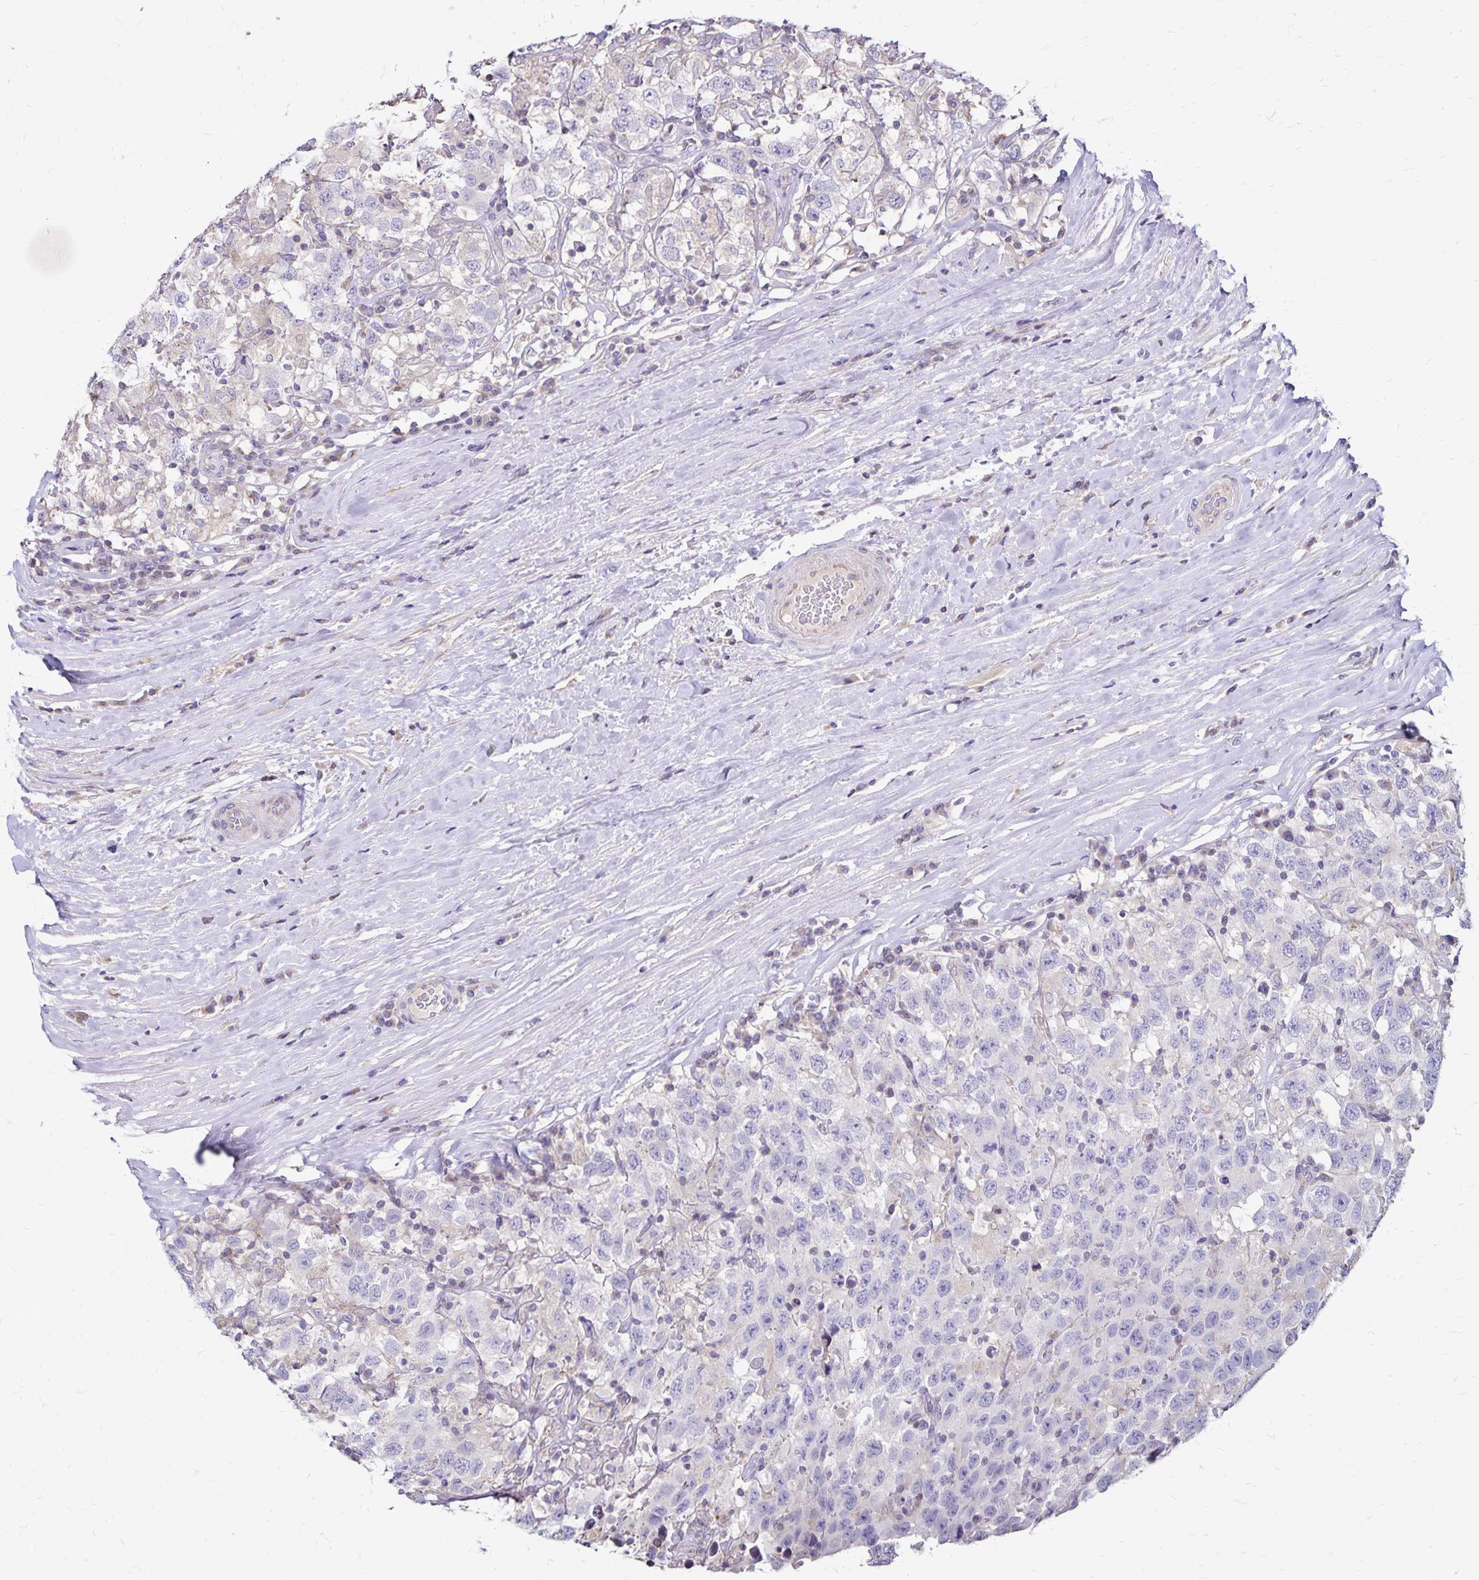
{"staining": {"intensity": "negative", "quantity": "none", "location": "none"}, "tissue": "testis cancer", "cell_type": "Tumor cells", "image_type": "cancer", "snomed": [{"axis": "morphology", "description": "Seminoma, NOS"}, {"axis": "topography", "description": "Testis"}], "caption": "The immunohistochemistry (IHC) micrograph has no significant positivity in tumor cells of testis cancer tissue. (Stains: DAB (3,3'-diaminobenzidine) immunohistochemistry (IHC) with hematoxylin counter stain, Microscopy: brightfield microscopy at high magnification).", "gene": "NAGPA", "patient": {"sex": "male", "age": 41}}